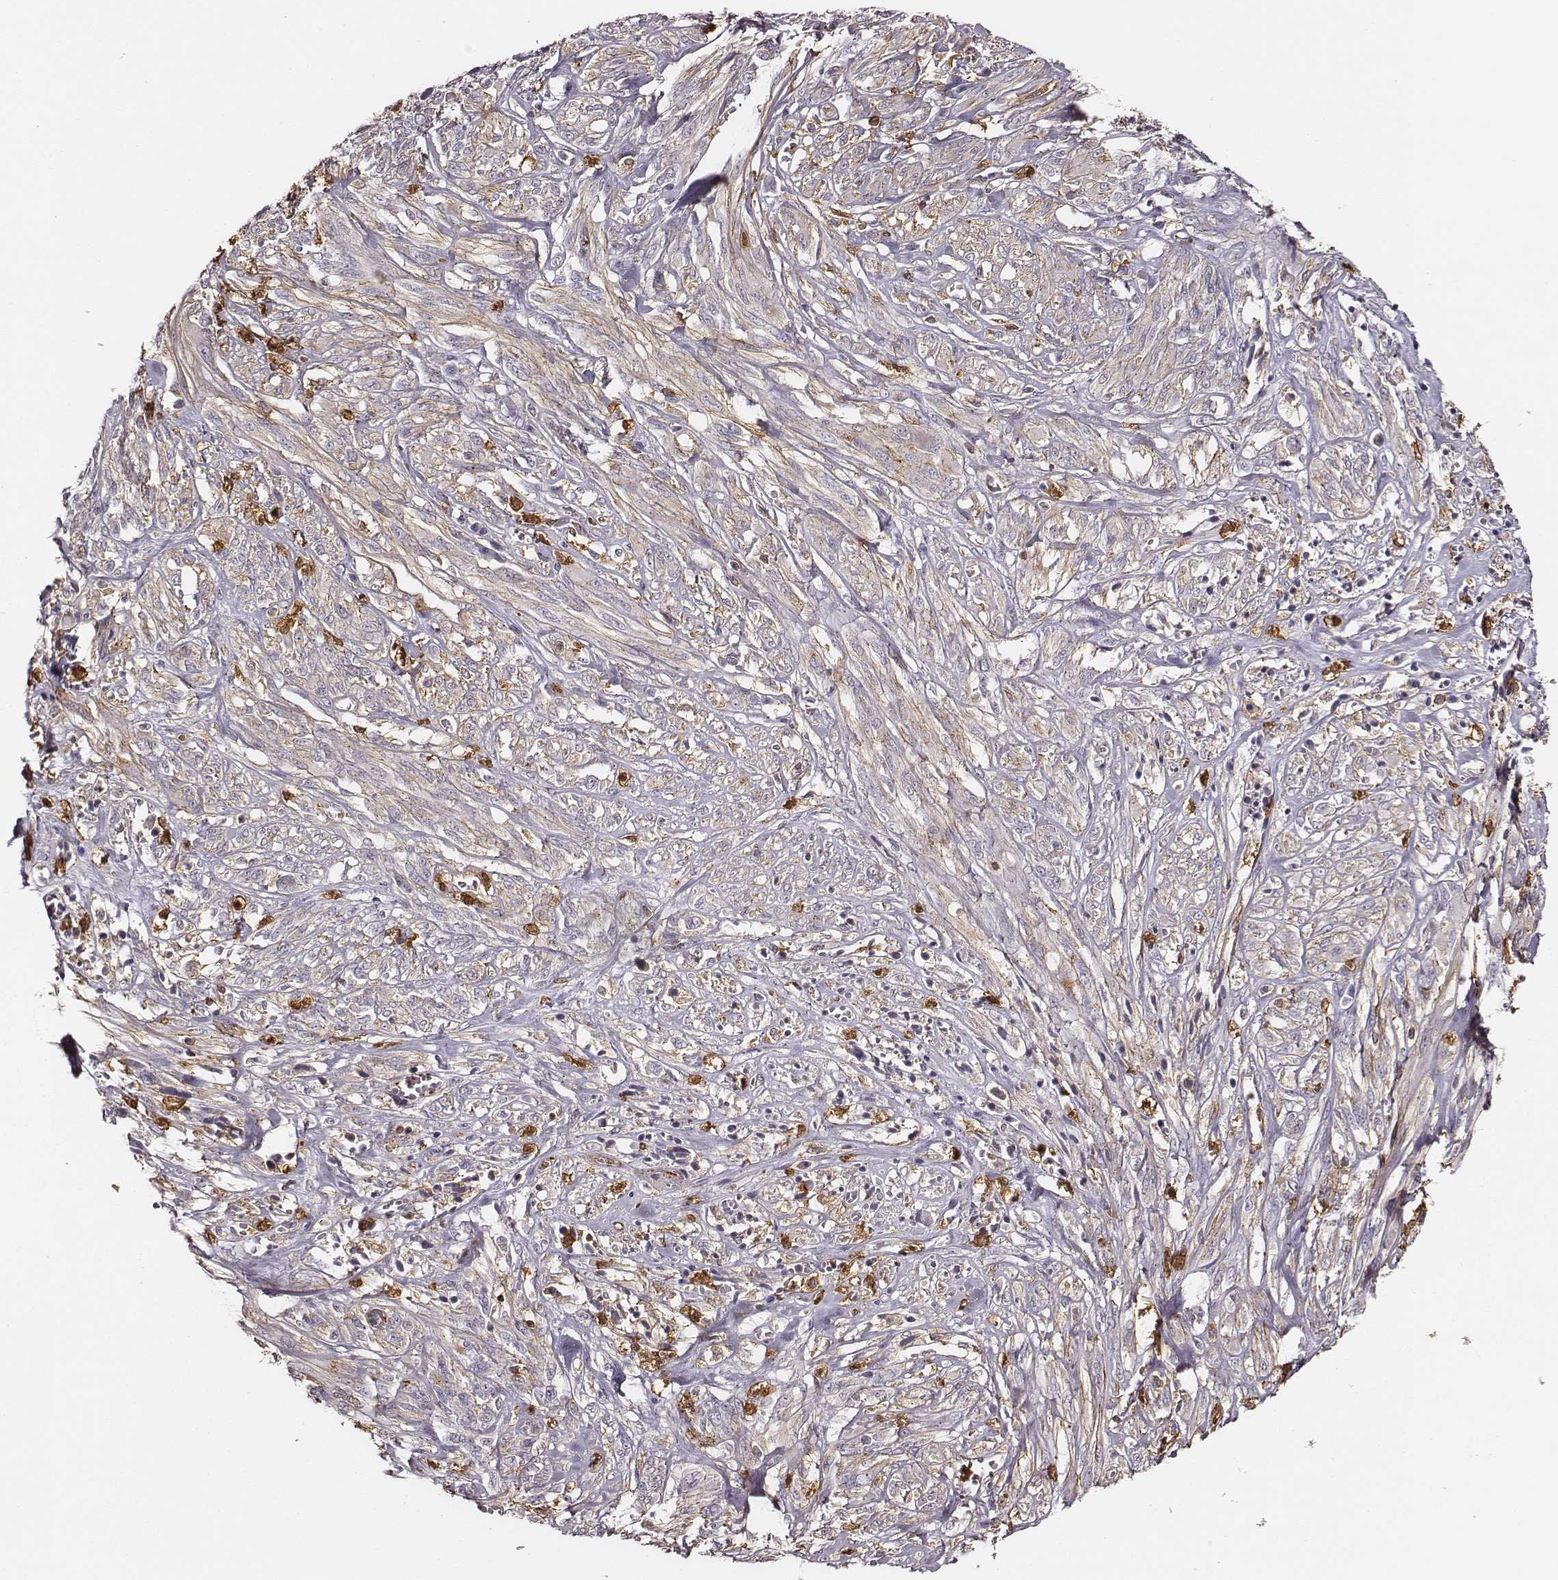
{"staining": {"intensity": "negative", "quantity": "none", "location": "none"}, "tissue": "melanoma", "cell_type": "Tumor cells", "image_type": "cancer", "snomed": [{"axis": "morphology", "description": "Malignant melanoma, NOS"}, {"axis": "topography", "description": "Skin"}], "caption": "This histopathology image is of malignant melanoma stained with immunohistochemistry (IHC) to label a protein in brown with the nuclei are counter-stained blue. There is no expression in tumor cells. (Brightfield microscopy of DAB (3,3'-diaminobenzidine) immunohistochemistry (IHC) at high magnification).", "gene": "ZYX", "patient": {"sex": "female", "age": 91}}